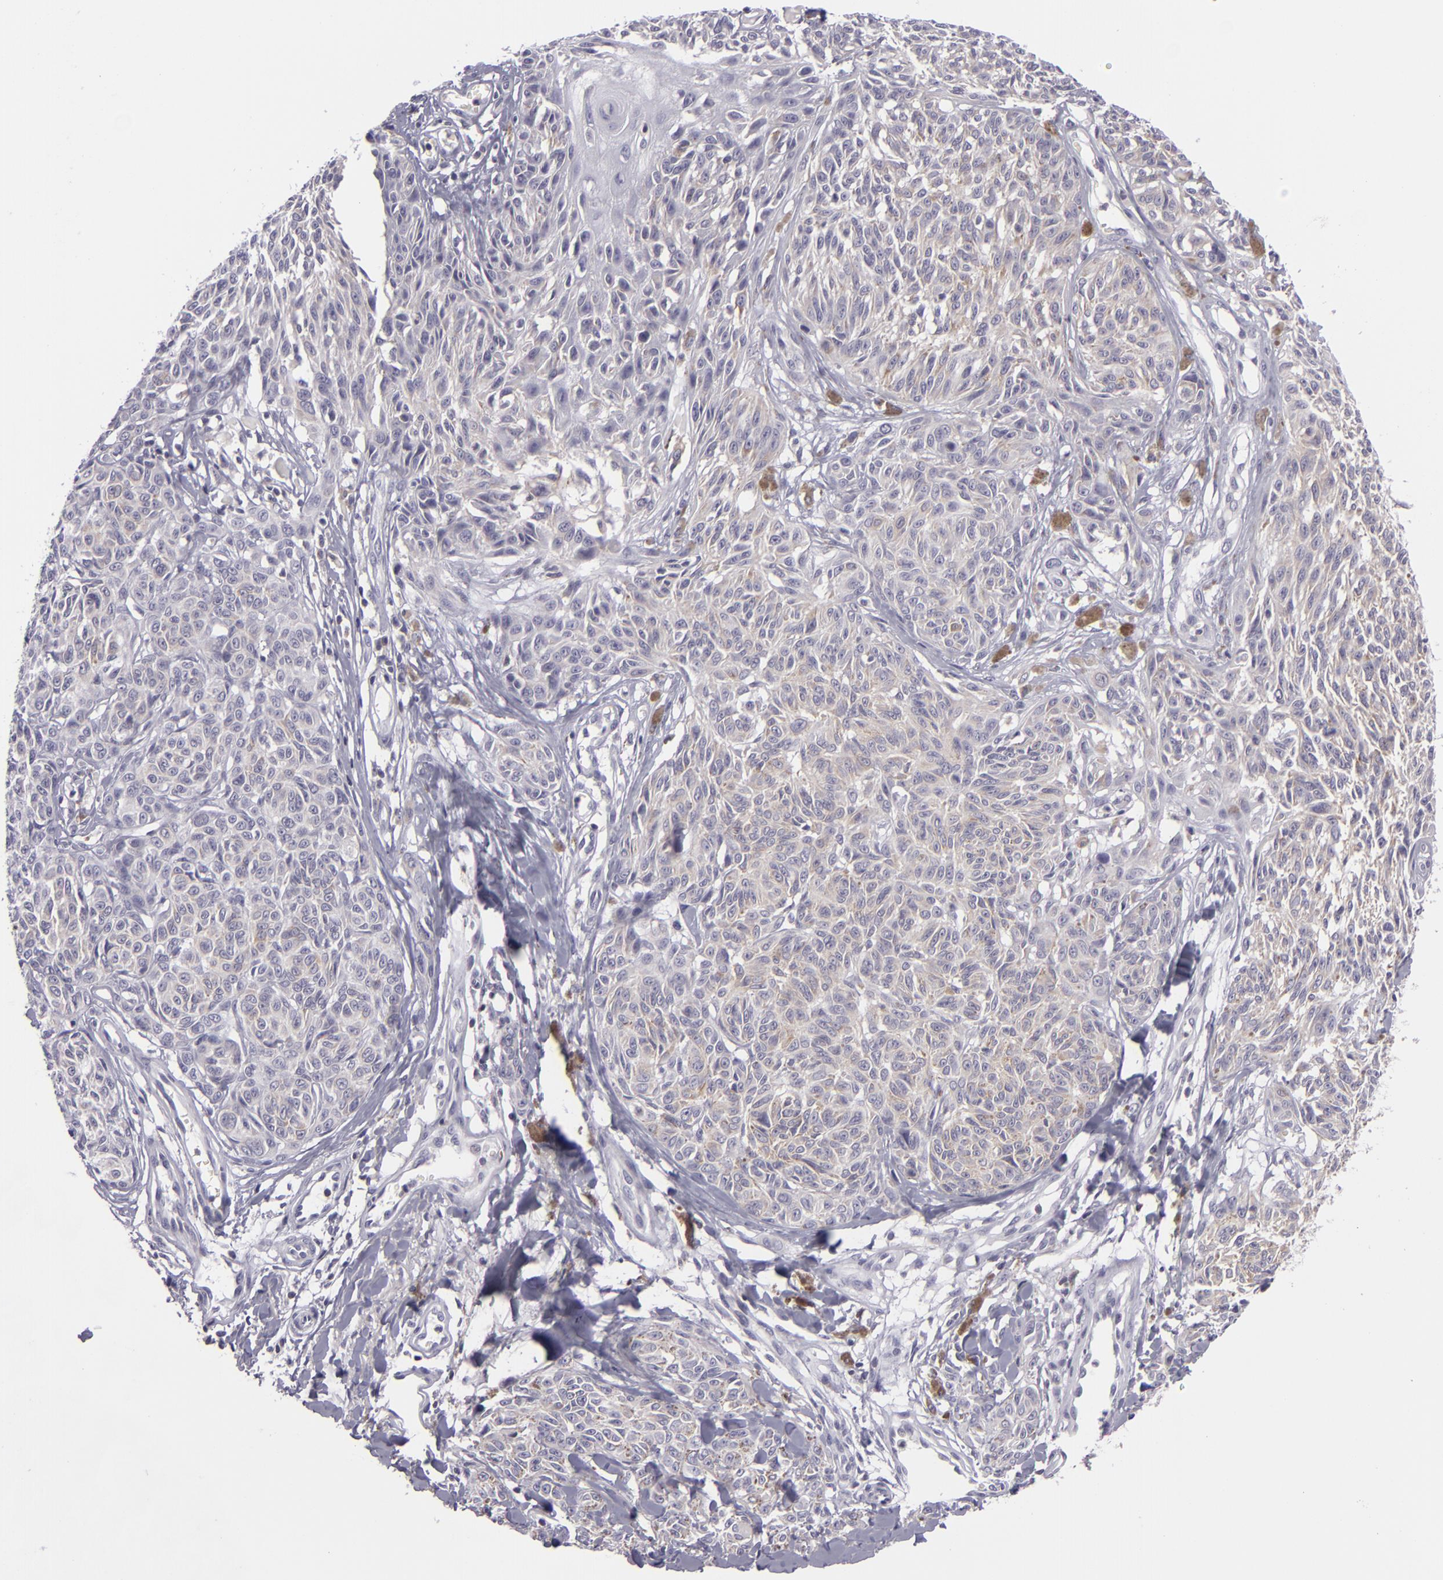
{"staining": {"intensity": "negative", "quantity": "none", "location": "none"}, "tissue": "melanoma", "cell_type": "Tumor cells", "image_type": "cancer", "snomed": [{"axis": "morphology", "description": "Malignant melanoma, NOS"}, {"axis": "topography", "description": "Skin"}], "caption": "Immunohistochemical staining of human malignant melanoma exhibits no significant expression in tumor cells.", "gene": "KCNAB2", "patient": {"sex": "female", "age": 77}}